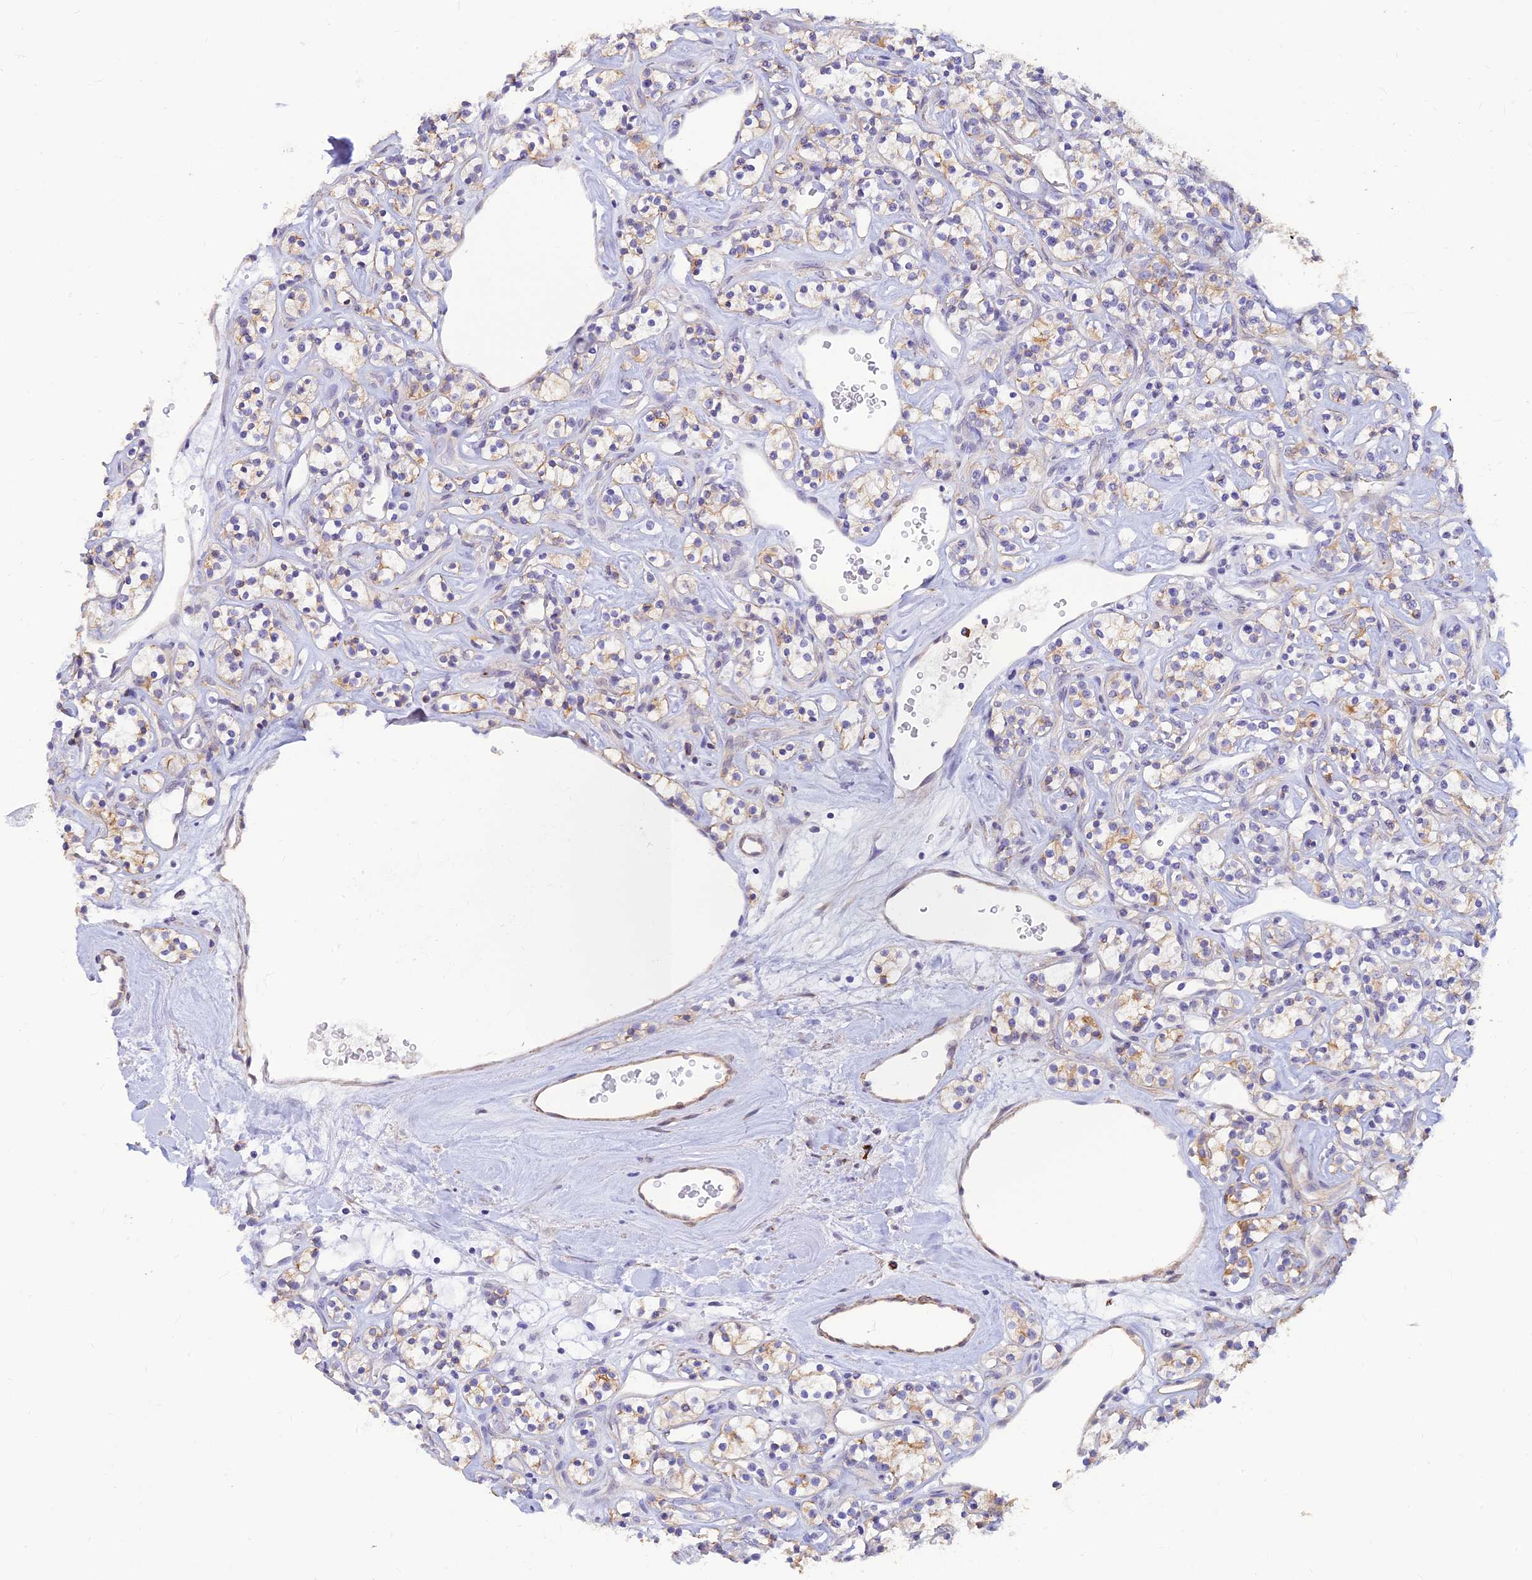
{"staining": {"intensity": "weak", "quantity": "25%-75%", "location": "cytoplasmic/membranous"}, "tissue": "renal cancer", "cell_type": "Tumor cells", "image_type": "cancer", "snomed": [{"axis": "morphology", "description": "Adenocarcinoma, NOS"}, {"axis": "topography", "description": "Kidney"}], "caption": "Human adenocarcinoma (renal) stained with a protein marker displays weak staining in tumor cells.", "gene": "ALDH1L2", "patient": {"sex": "male", "age": 77}}